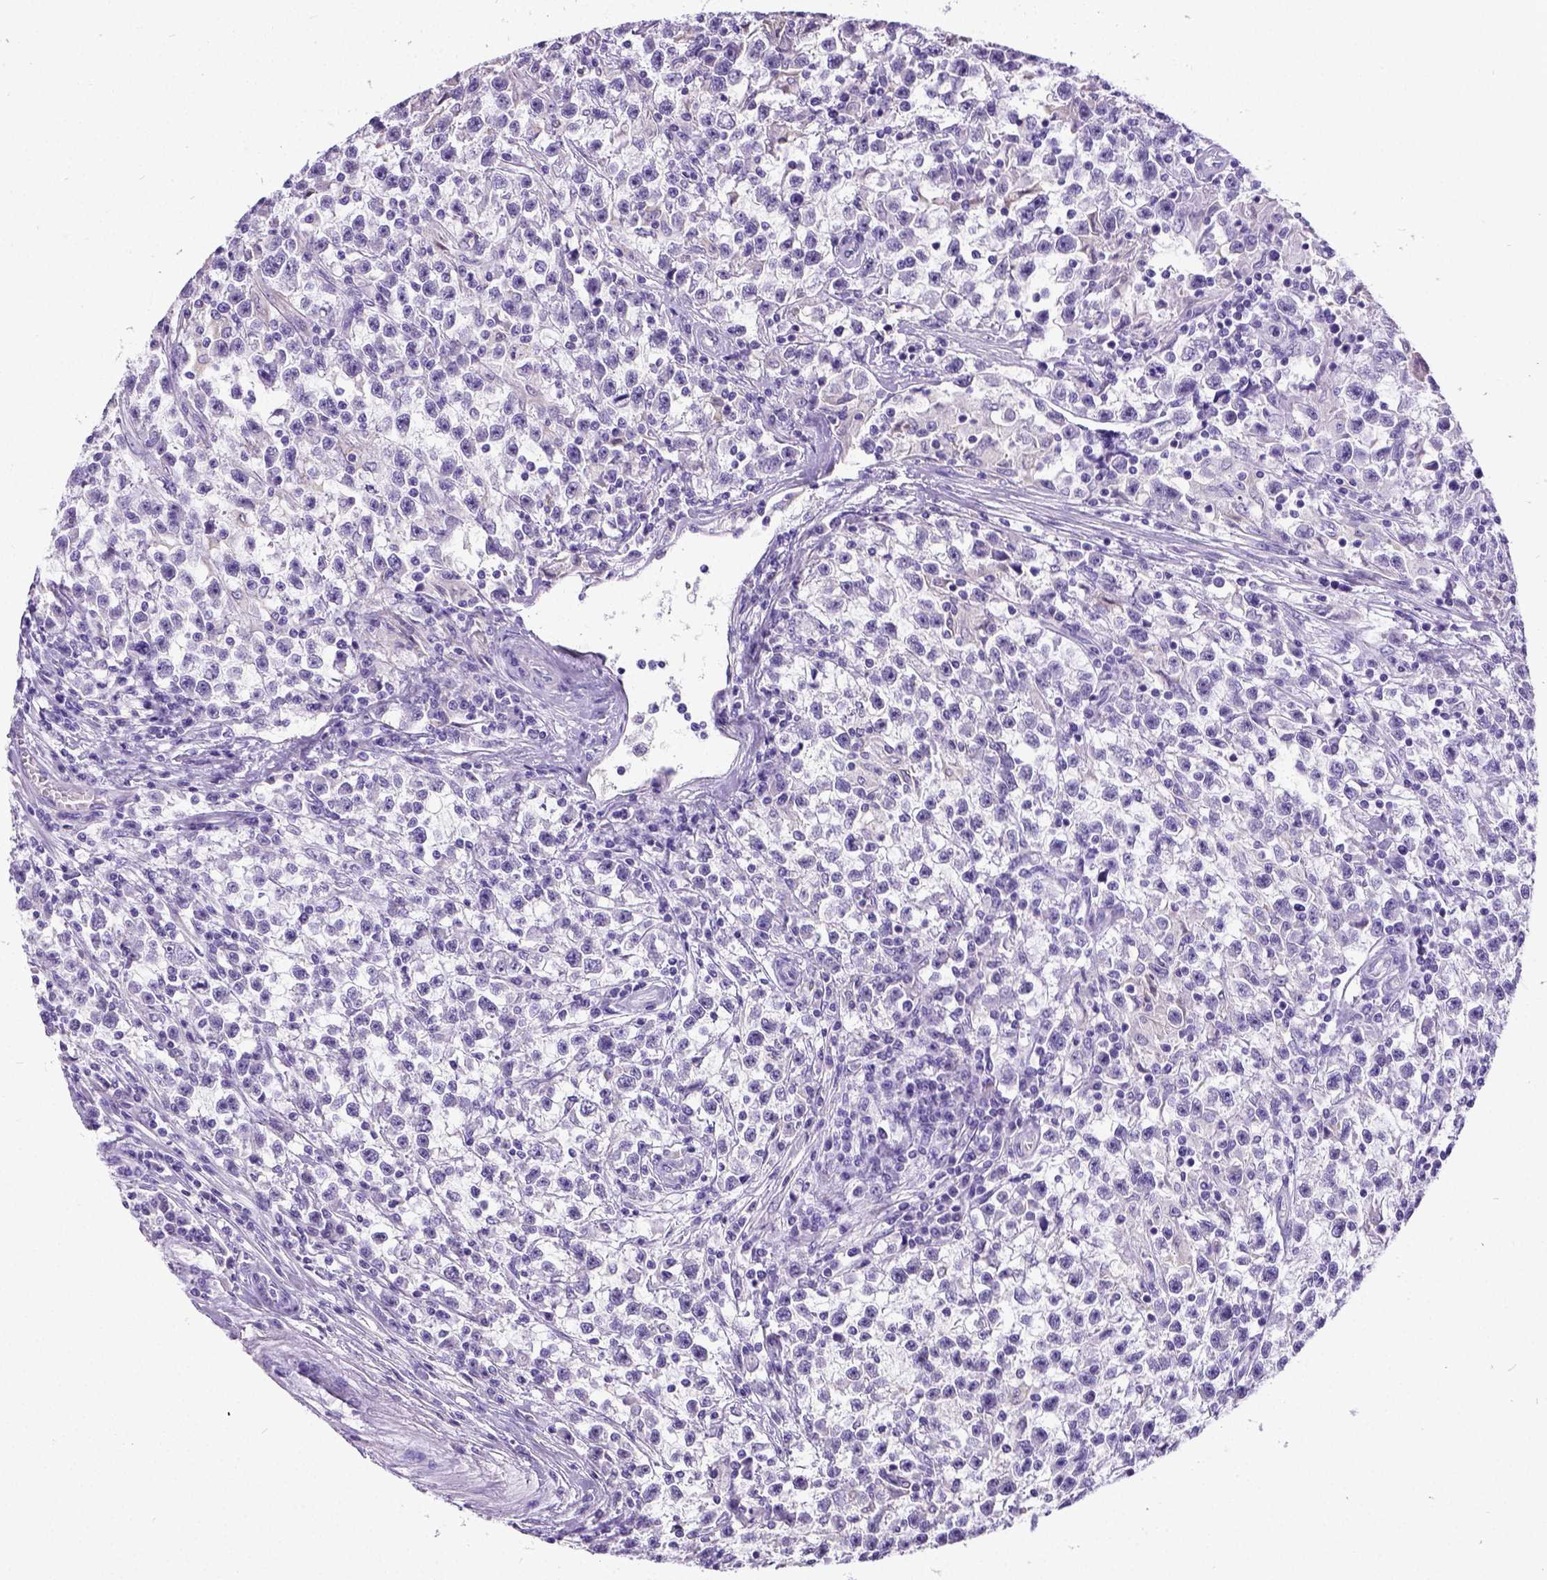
{"staining": {"intensity": "negative", "quantity": "none", "location": "none"}, "tissue": "testis cancer", "cell_type": "Tumor cells", "image_type": "cancer", "snomed": [{"axis": "morphology", "description": "Seminoma, NOS"}, {"axis": "topography", "description": "Testis"}], "caption": "Micrograph shows no protein expression in tumor cells of seminoma (testis) tissue.", "gene": "SATB2", "patient": {"sex": "male", "age": 31}}